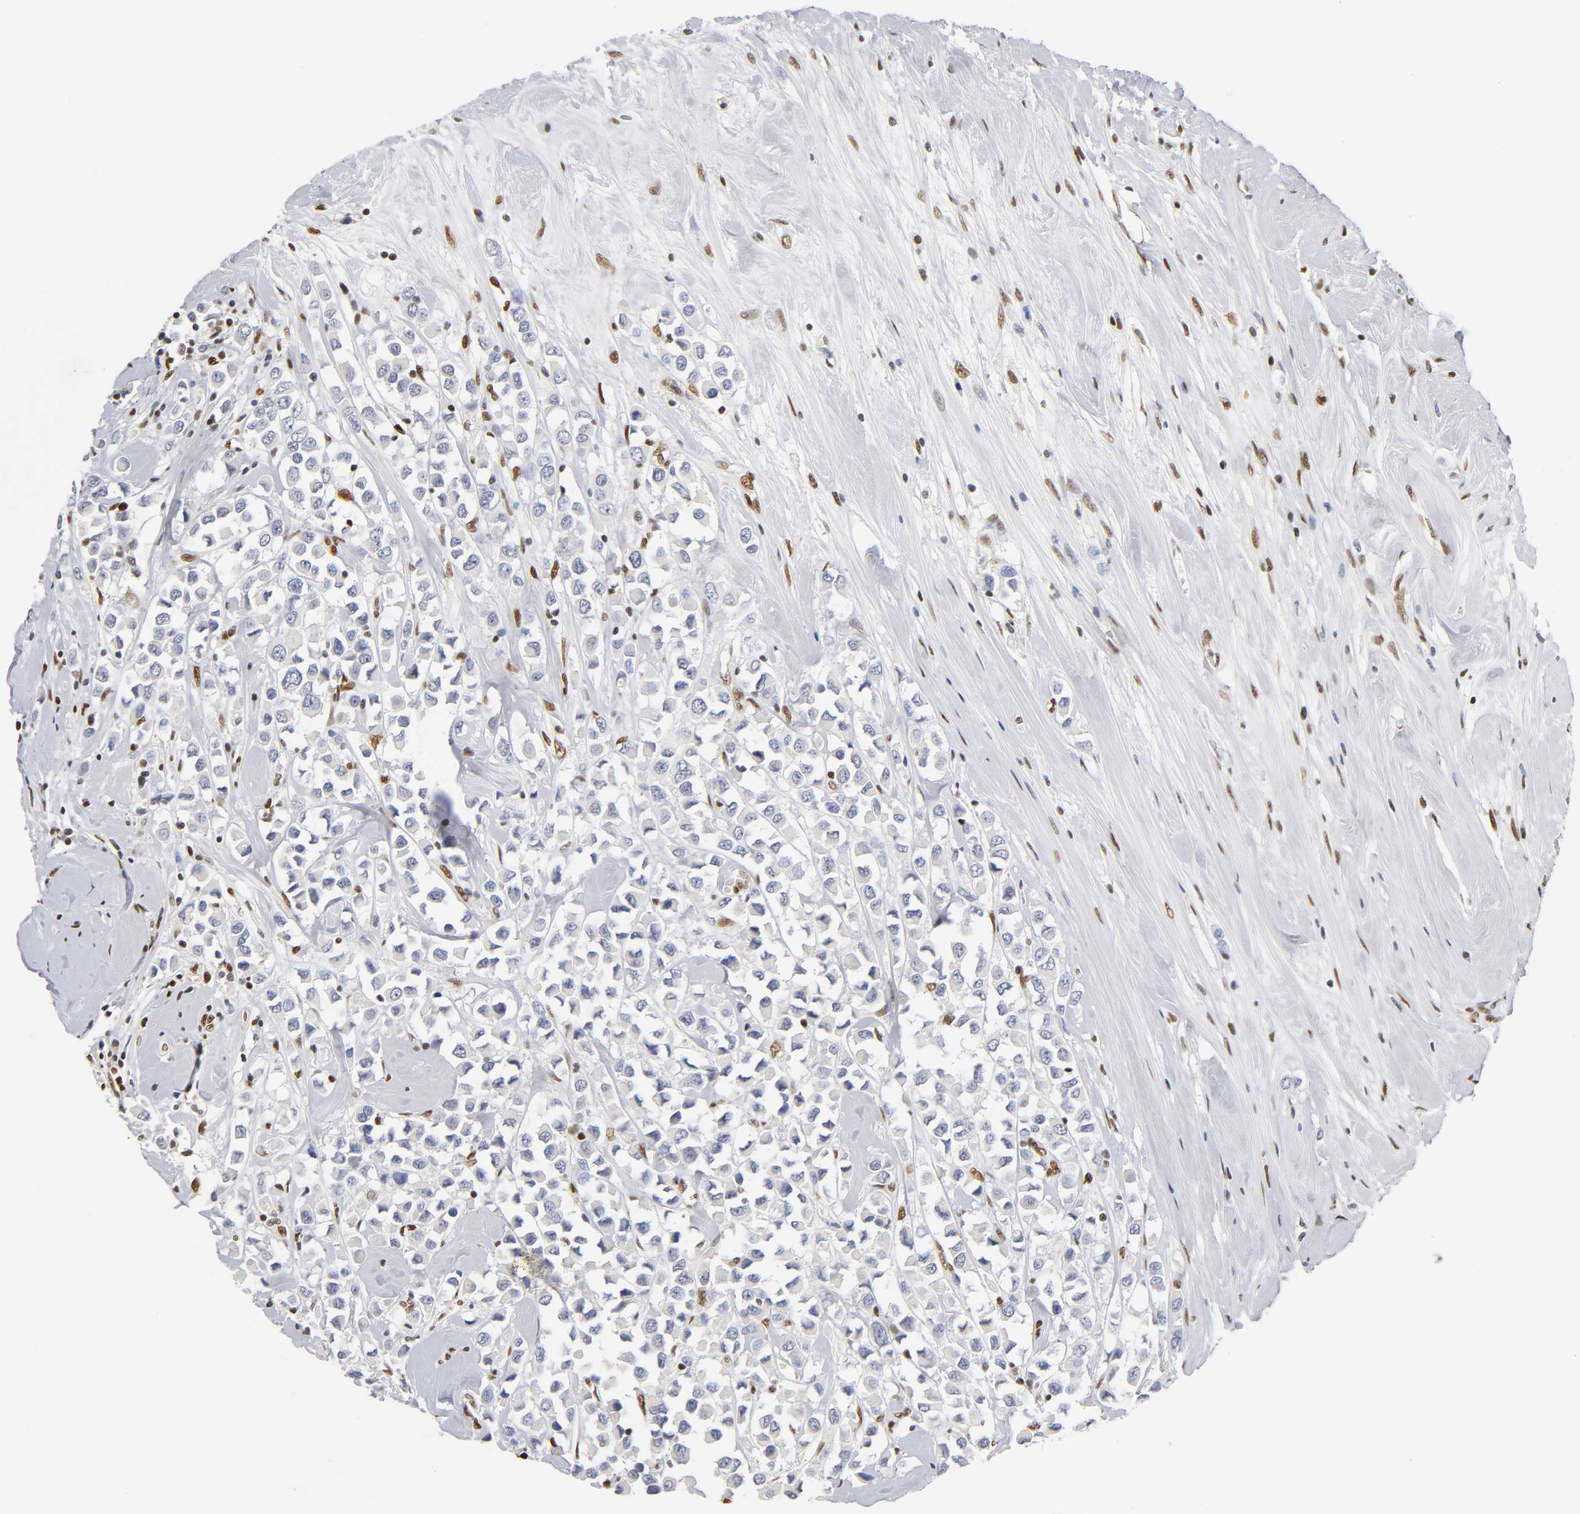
{"staining": {"intensity": "negative", "quantity": "none", "location": "none"}, "tissue": "breast cancer", "cell_type": "Tumor cells", "image_type": "cancer", "snomed": [{"axis": "morphology", "description": "Duct carcinoma"}, {"axis": "topography", "description": "Breast"}], "caption": "There is no significant expression in tumor cells of breast cancer.", "gene": "NR3C1", "patient": {"sex": "female", "age": 61}}